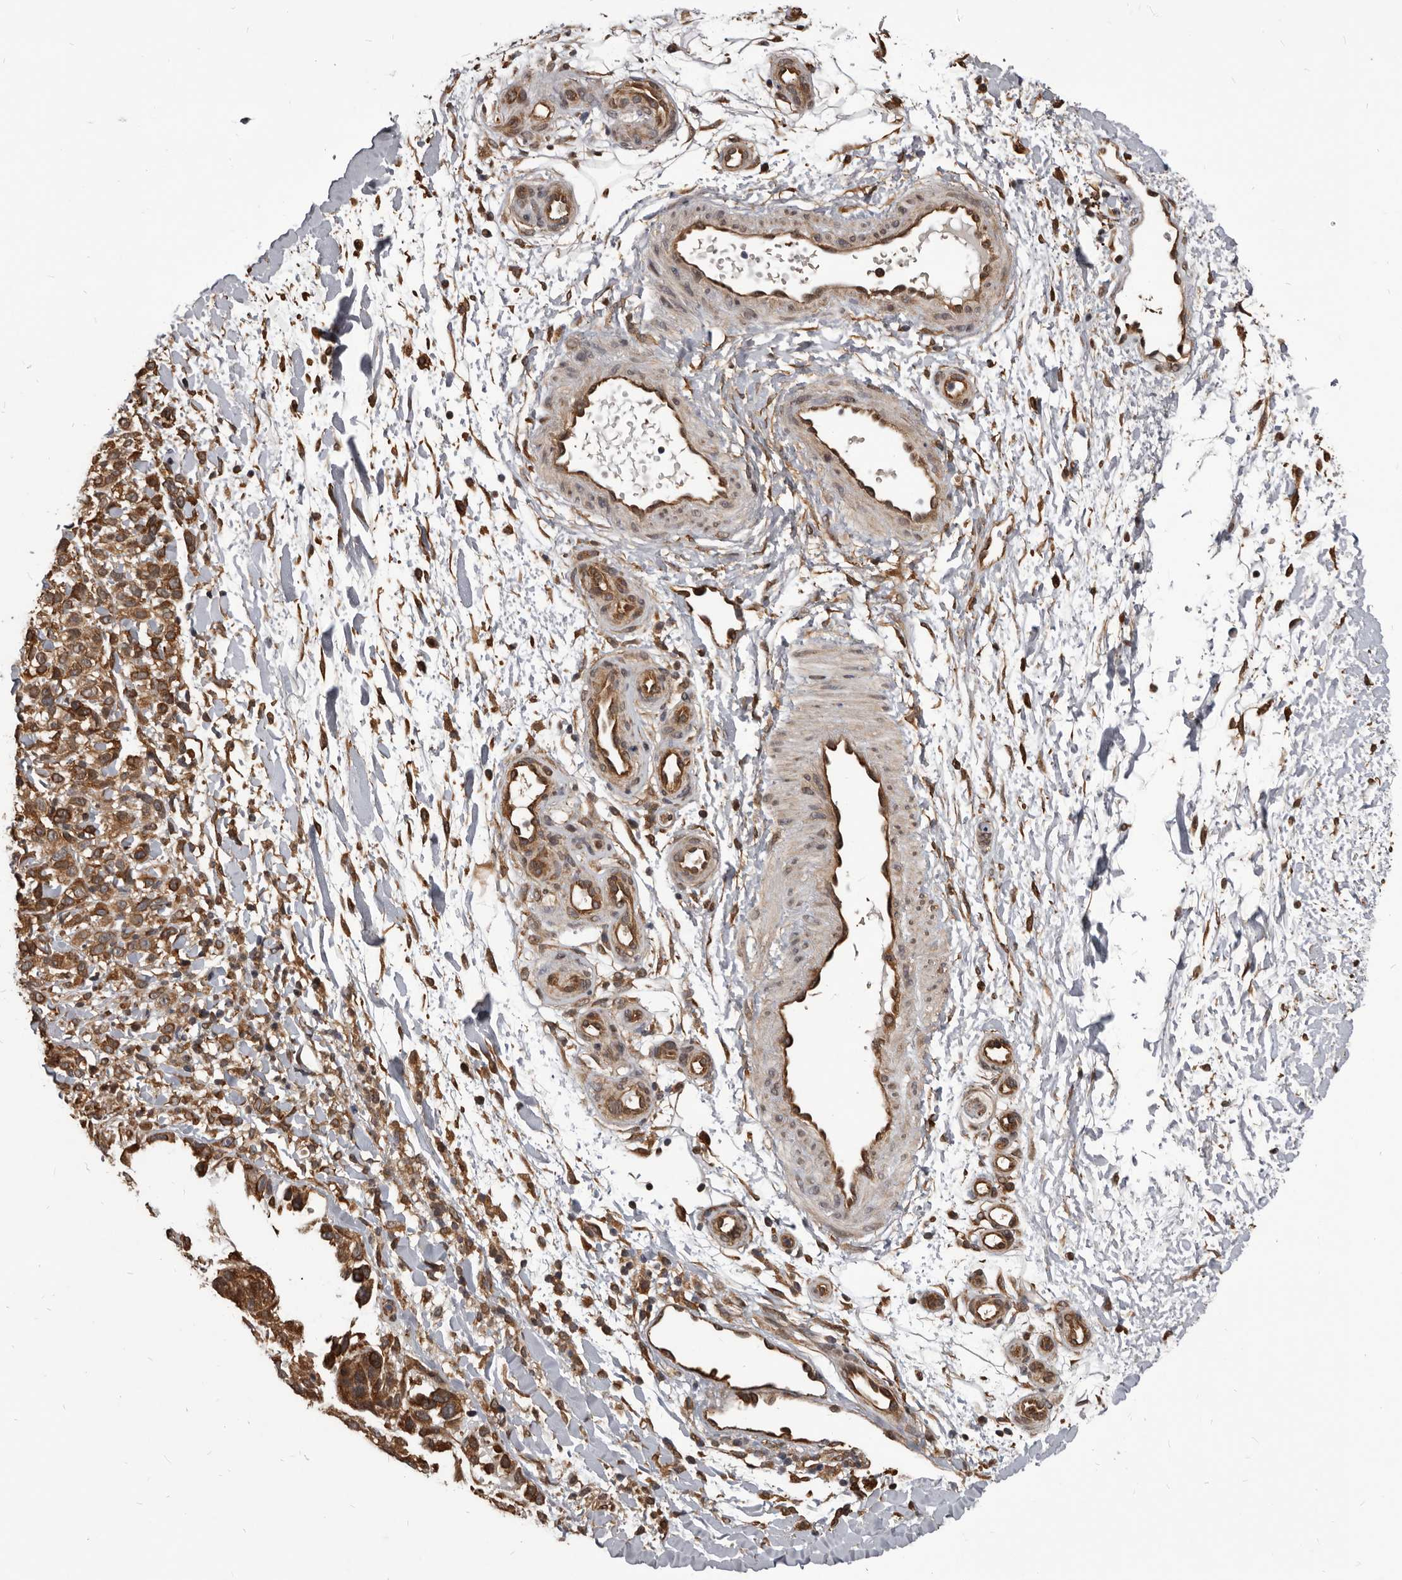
{"staining": {"intensity": "moderate", "quantity": ">75%", "location": "cytoplasmic/membranous"}, "tissue": "melanoma", "cell_type": "Tumor cells", "image_type": "cancer", "snomed": [{"axis": "morphology", "description": "Malignant melanoma, Metastatic site"}, {"axis": "topography", "description": "Skin"}], "caption": "IHC of melanoma shows medium levels of moderate cytoplasmic/membranous positivity in approximately >75% of tumor cells.", "gene": "ADAMTS20", "patient": {"sex": "female", "age": 72}}